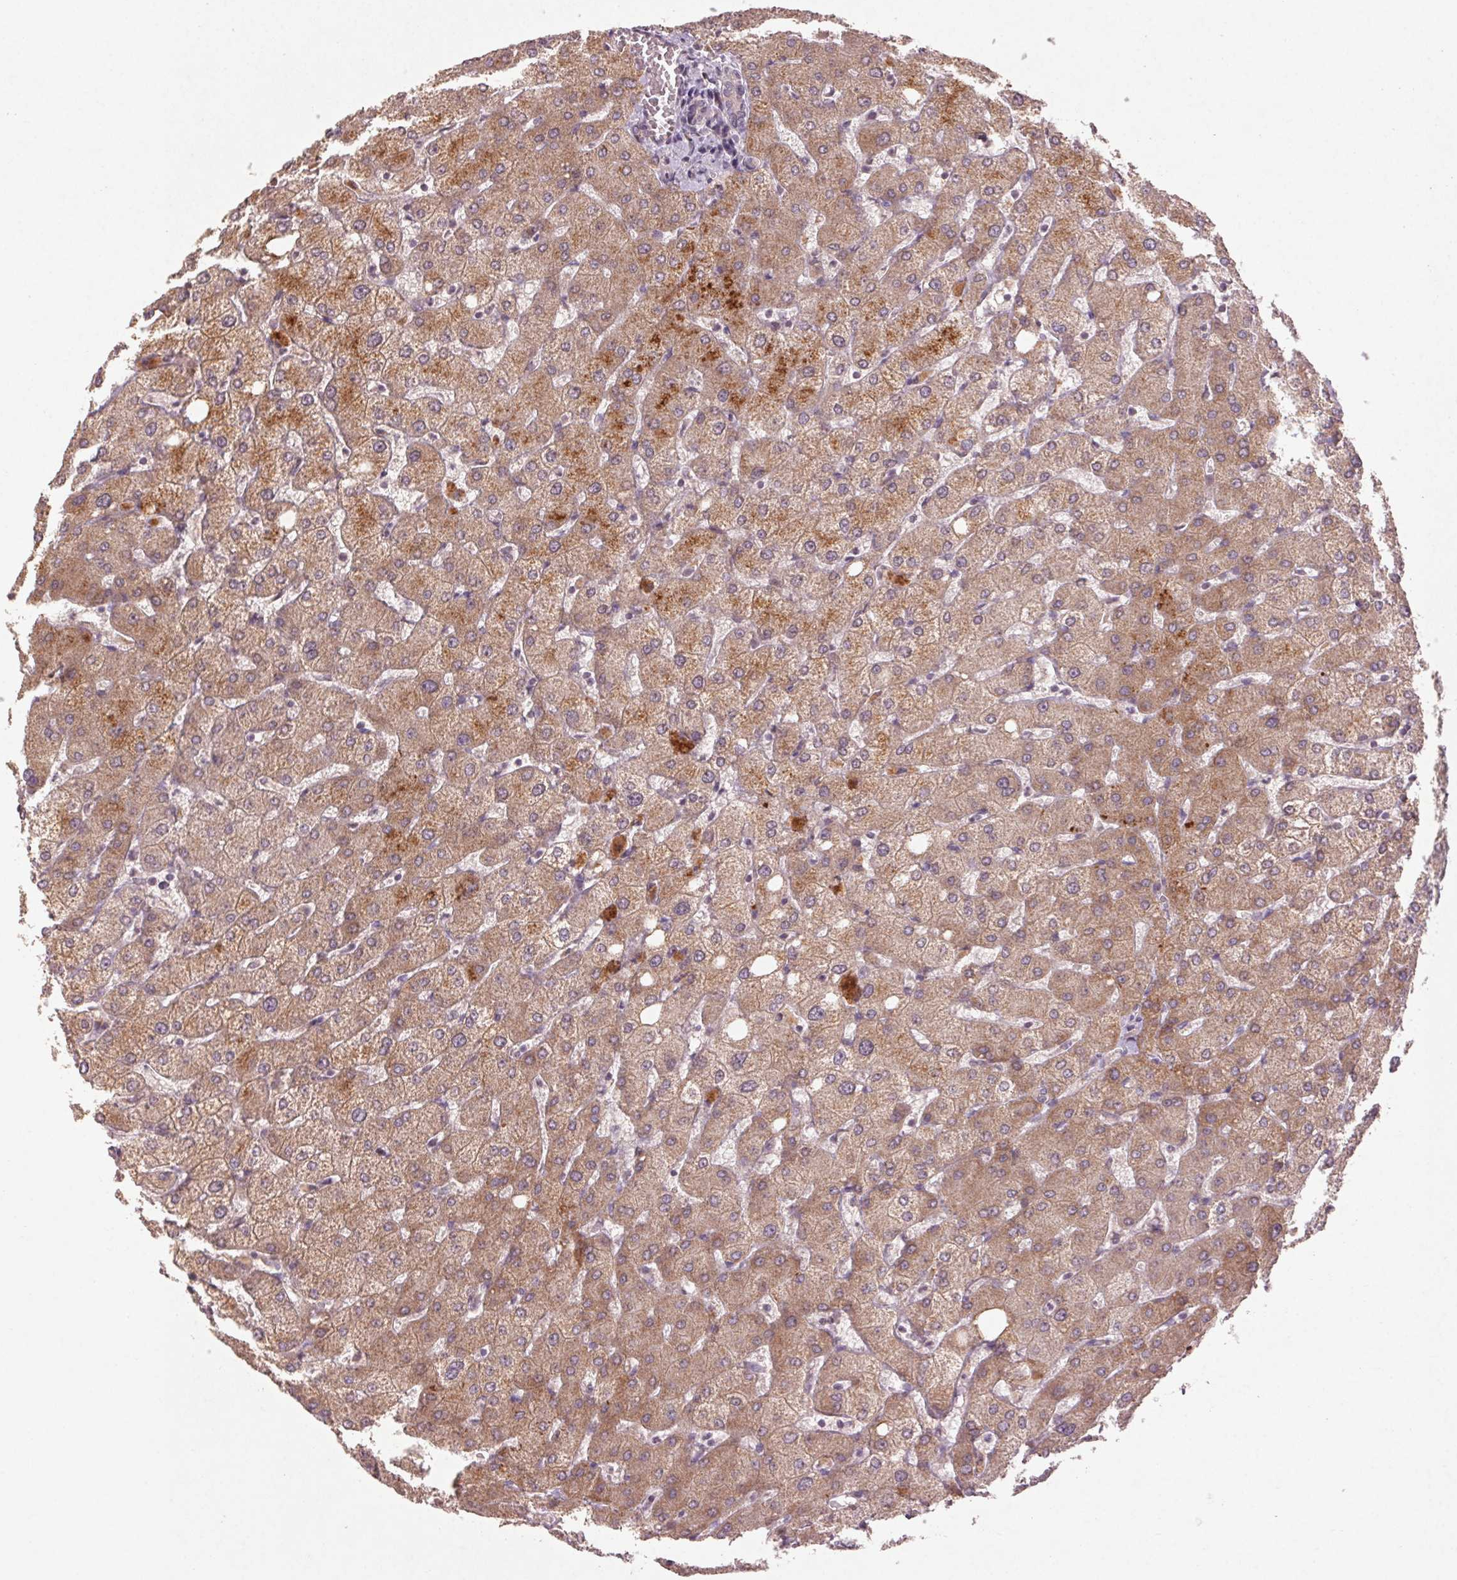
{"staining": {"intensity": "negative", "quantity": "none", "location": "none"}, "tissue": "liver", "cell_type": "Cholangiocytes", "image_type": "normal", "snomed": [{"axis": "morphology", "description": "Normal tissue, NOS"}, {"axis": "topography", "description": "Liver"}], "caption": "Immunohistochemical staining of unremarkable liver shows no significant positivity in cholangiocytes.", "gene": "ENSG00000255641", "patient": {"sex": "female", "age": 54}}